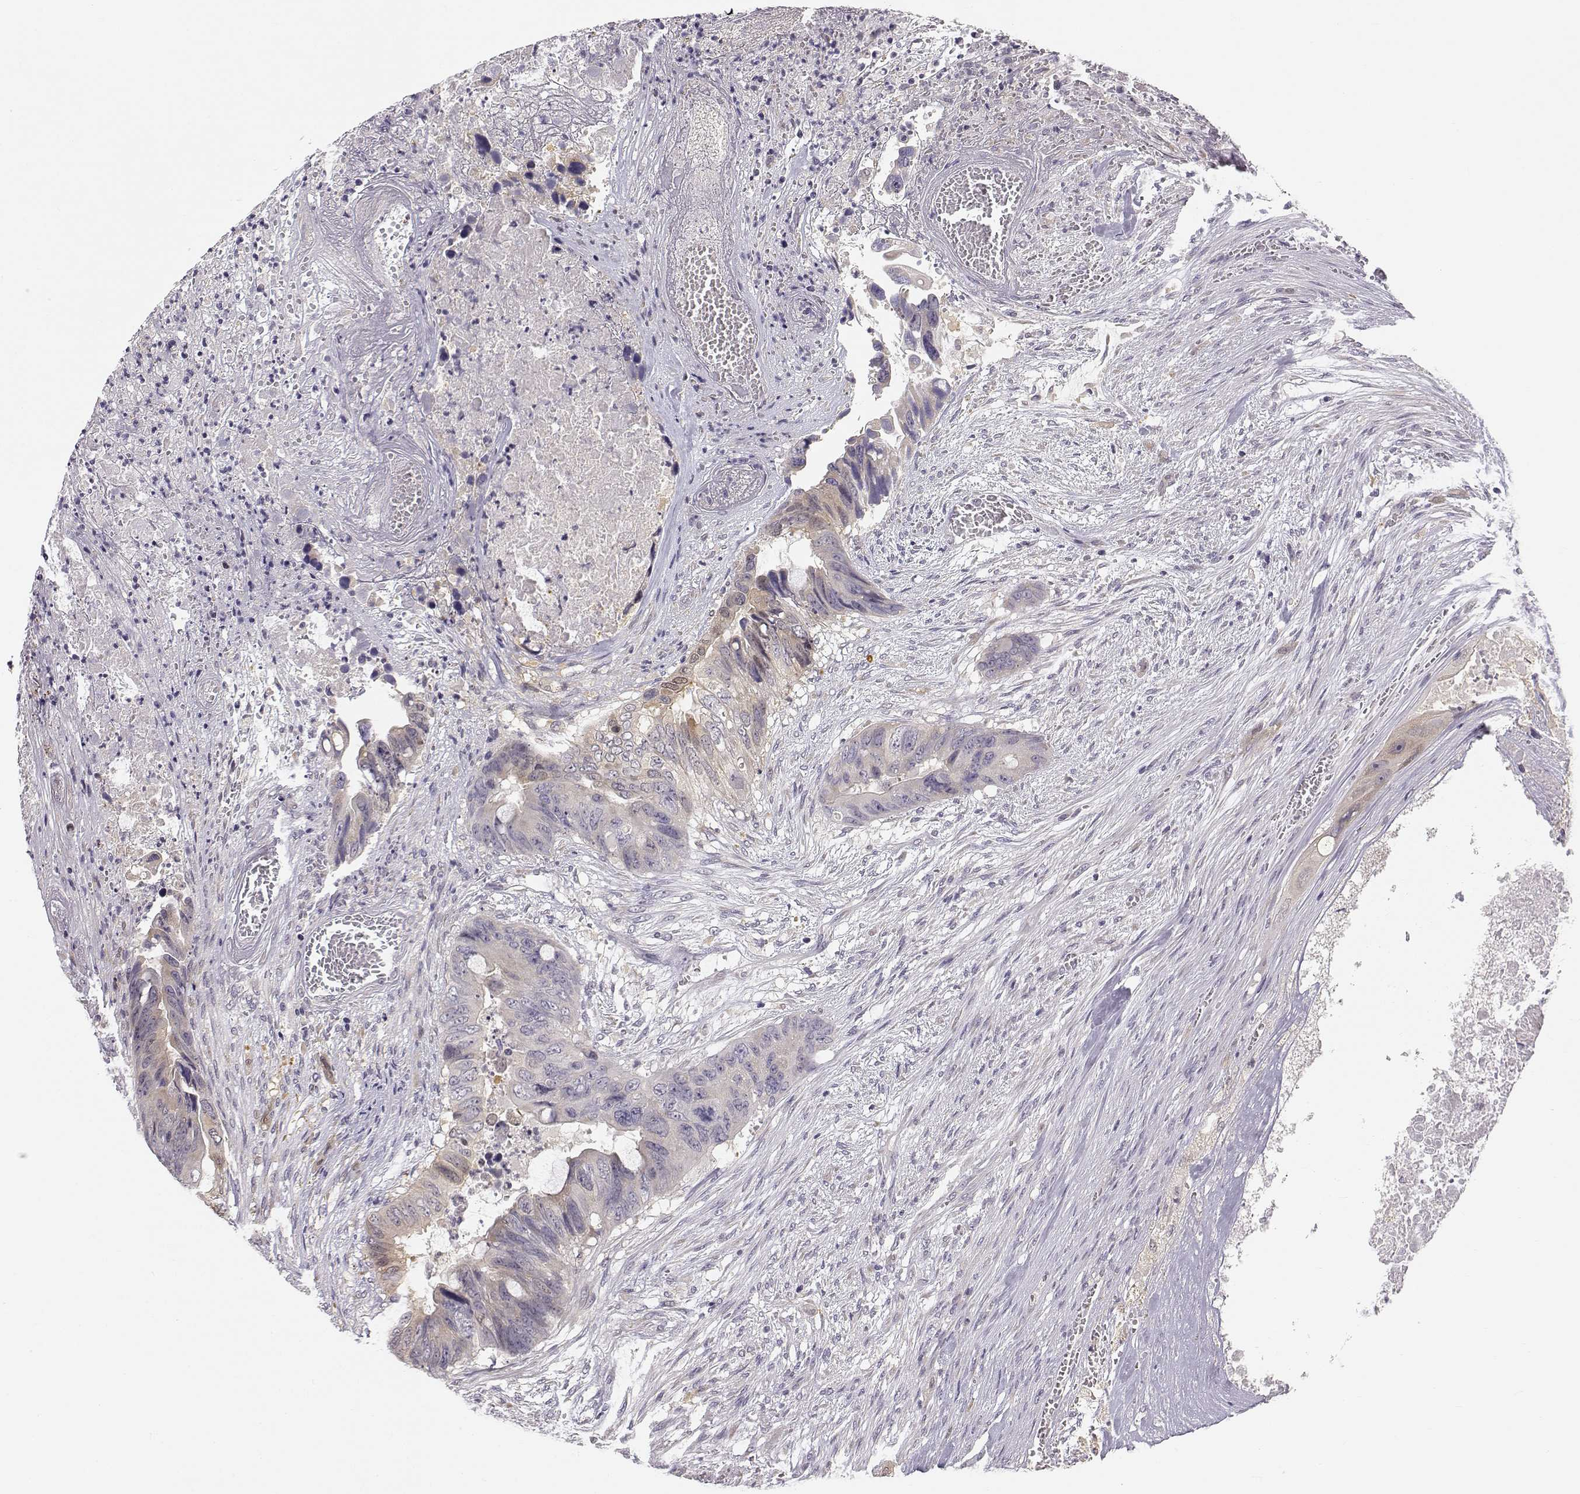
{"staining": {"intensity": "moderate", "quantity": "25%-75%", "location": "cytoplasmic/membranous"}, "tissue": "colorectal cancer", "cell_type": "Tumor cells", "image_type": "cancer", "snomed": [{"axis": "morphology", "description": "Adenocarcinoma, NOS"}, {"axis": "topography", "description": "Rectum"}], "caption": "Immunohistochemistry (IHC) histopathology image of neoplastic tissue: human adenocarcinoma (colorectal) stained using IHC exhibits medium levels of moderate protein expression localized specifically in the cytoplasmic/membranous of tumor cells, appearing as a cytoplasmic/membranous brown color.", "gene": "ACSL6", "patient": {"sex": "male", "age": 63}}